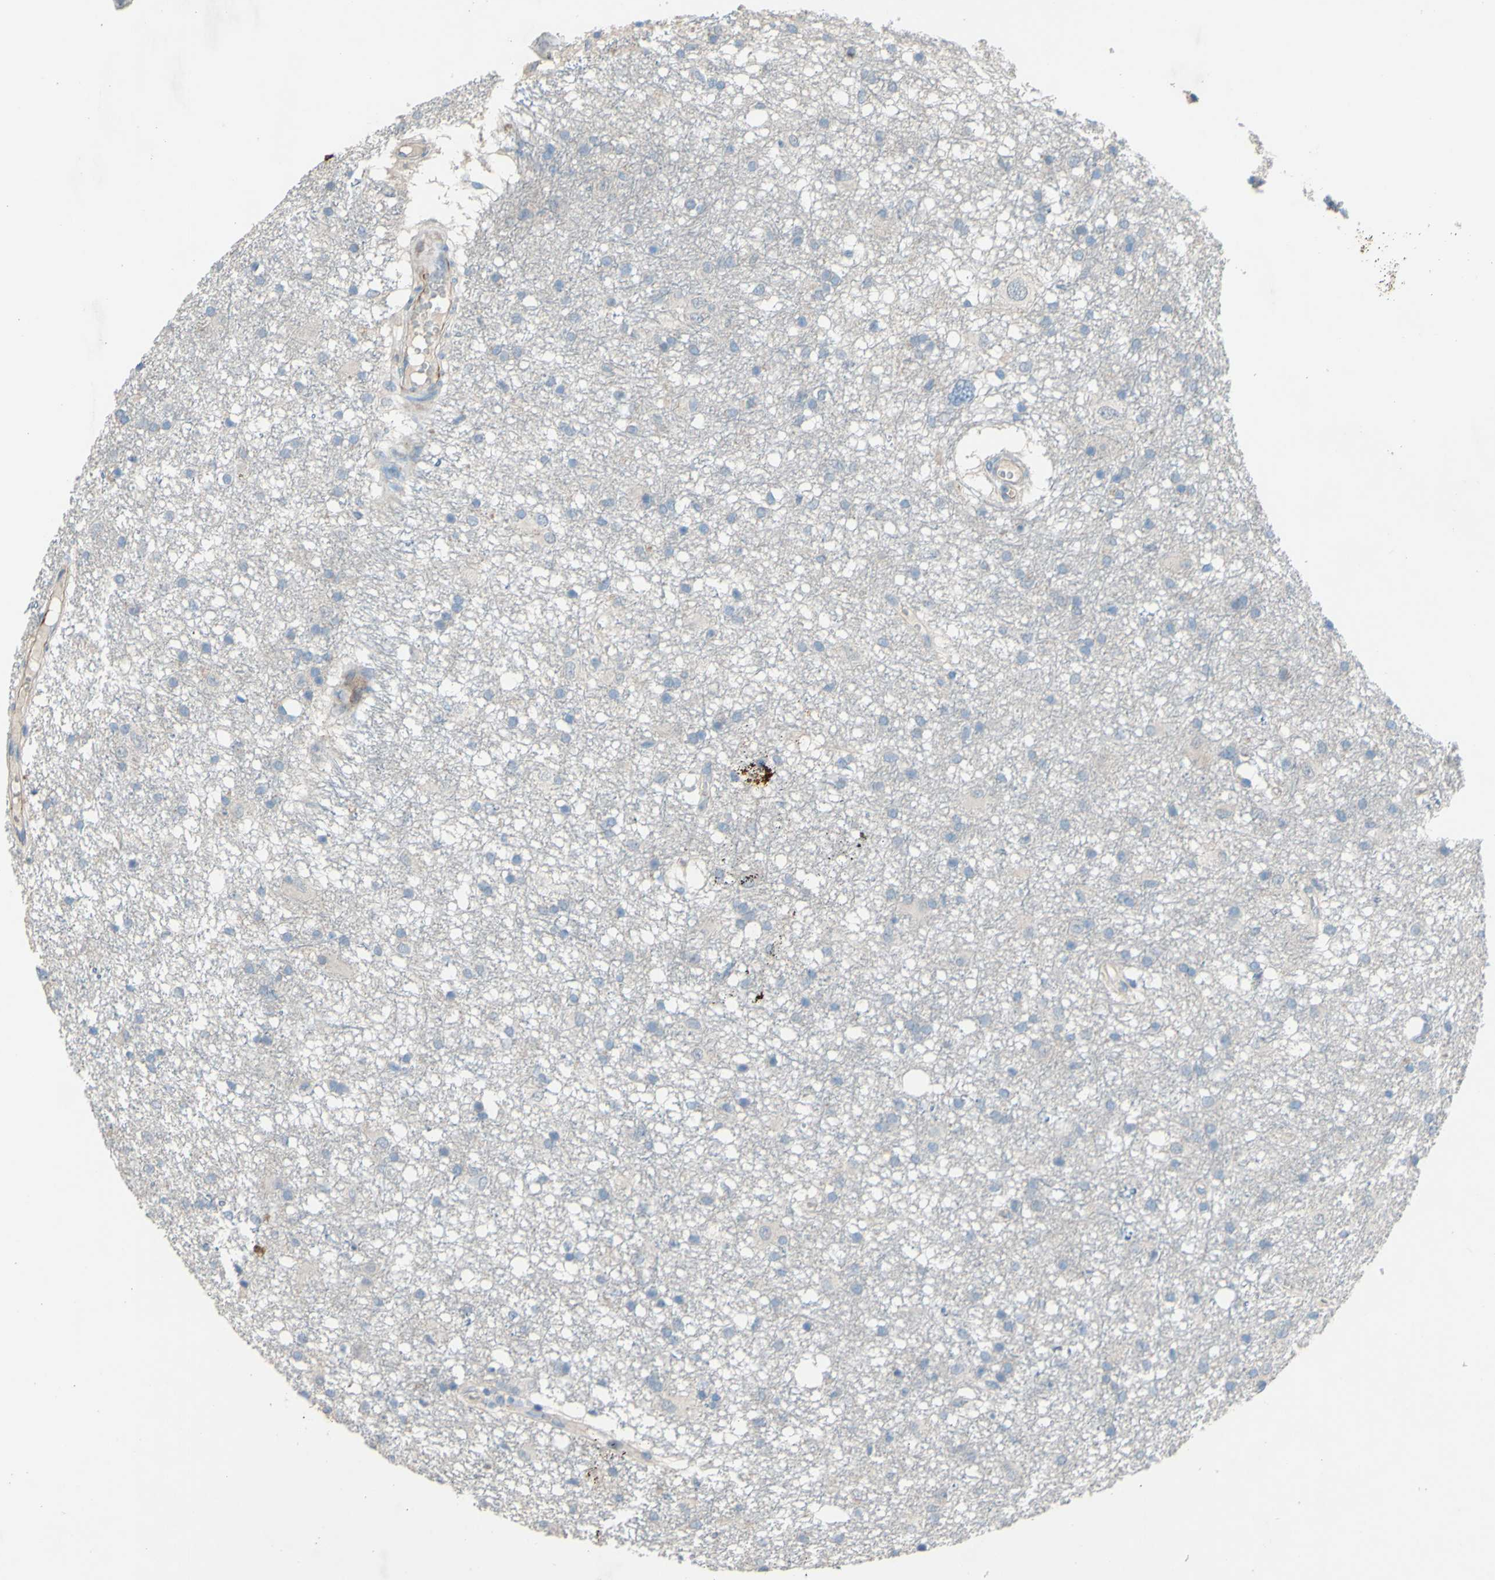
{"staining": {"intensity": "negative", "quantity": "none", "location": "none"}, "tissue": "glioma", "cell_type": "Tumor cells", "image_type": "cancer", "snomed": [{"axis": "morphology", "description": "Glioma, malignant, High grade"}, {"axis": "topography", "description": "Brain"}], "caption": "This micrograph is of glioma stained with immunohistochemistry to label a protein in brown with the nuclei are counter-stained blue. There is no positivity in tumor cells. (Stains: DAB IHC with hematoxylin counter stain, Microscopy: brightfield microscopy at high magnification).", "gene": "CDCP1", "patient": {"sex": "female", "age": 59}}